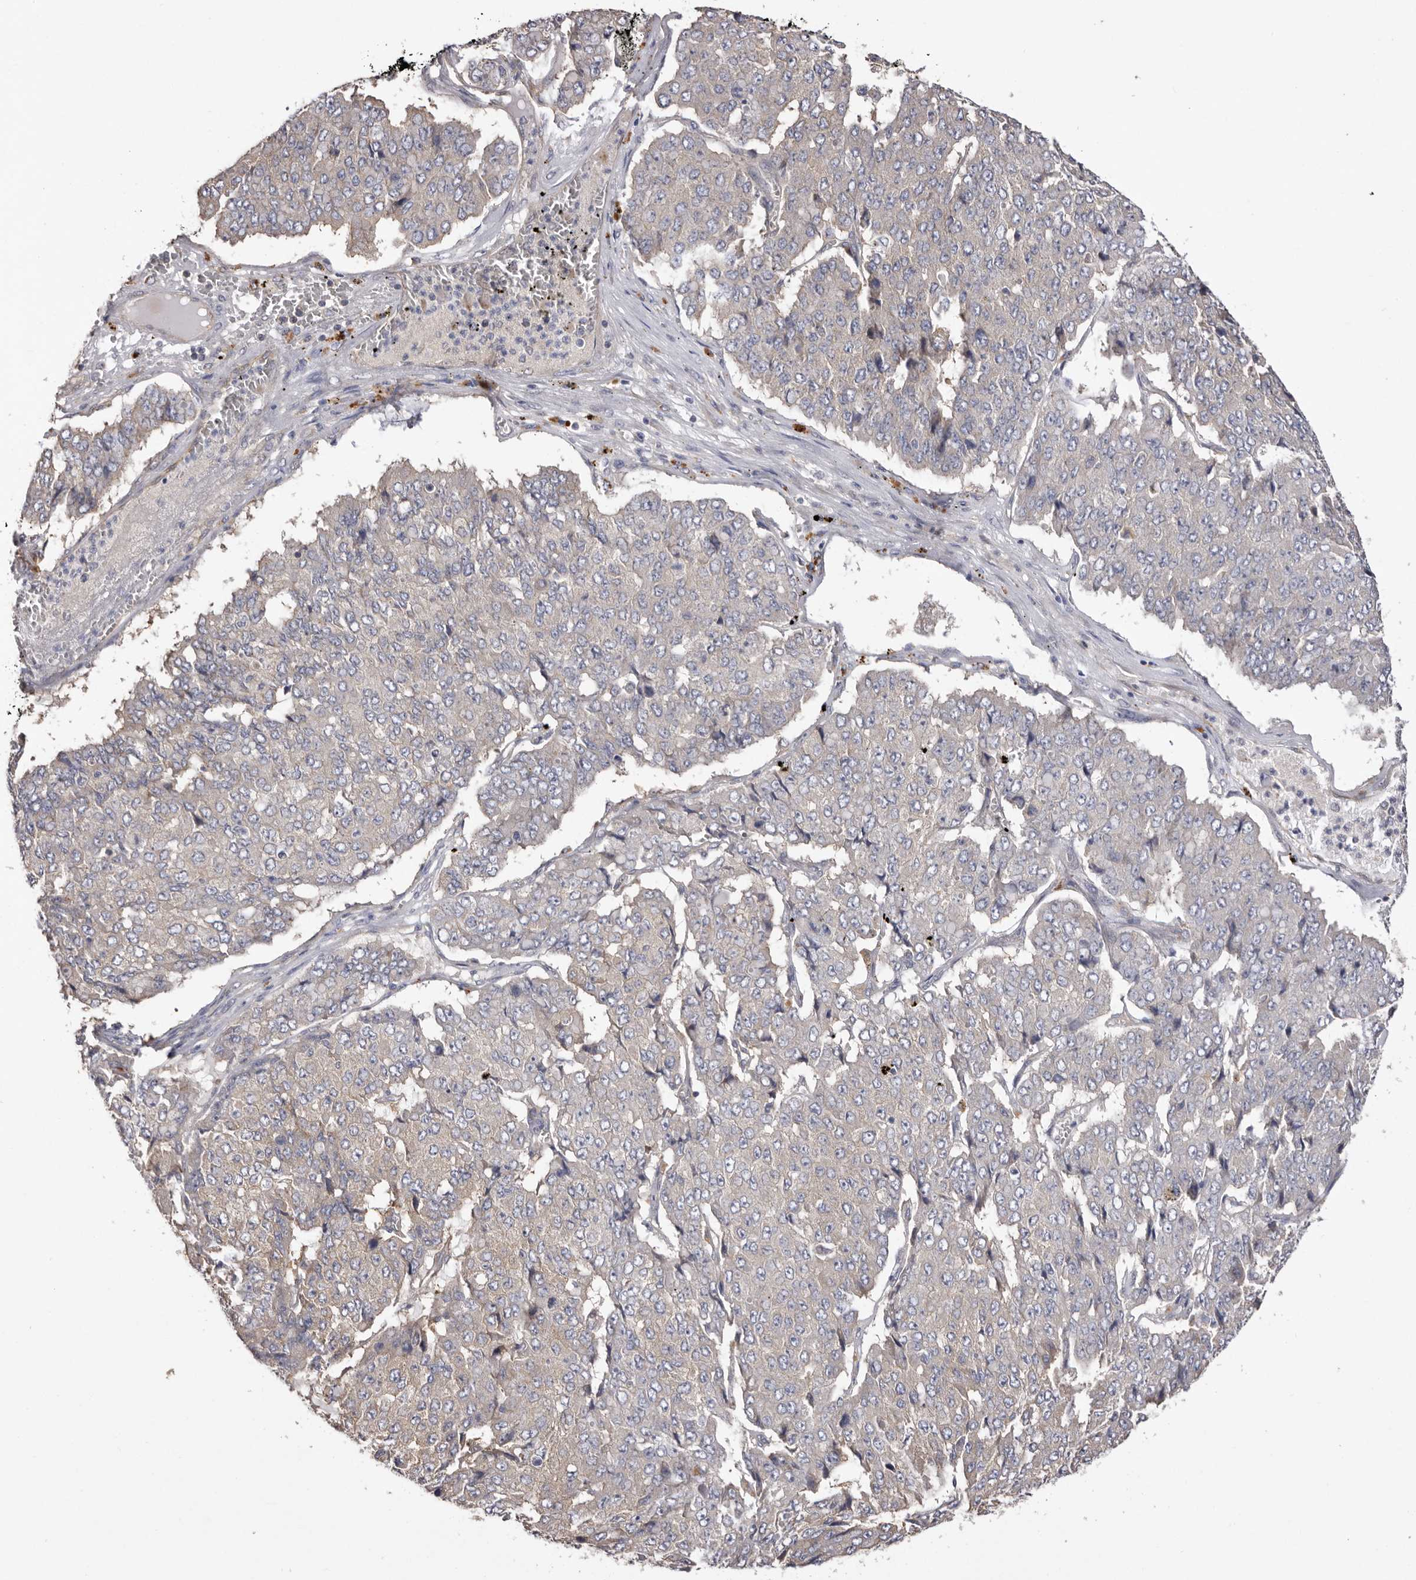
{"staining": {"intensity": "negative", "quantity": "none", "location": "none"}, "tissue": "pancreatic cancer", "cell_type": "Tumor cells", "image_type": "cancer", "snomed": [{"axis": "morphology", "description": "Adenocarcinoma, NOS"}, {"axis": "topography", "description": "Pancreas"}], "caption": "This is a histopathology image of immunohistochemistry (IHC) staining of adenocarcinoma (pancreatic), which shows no staining in tumor cells.", "gene": "FAM167B", "patient": {"sex": "male", "age": 50}}